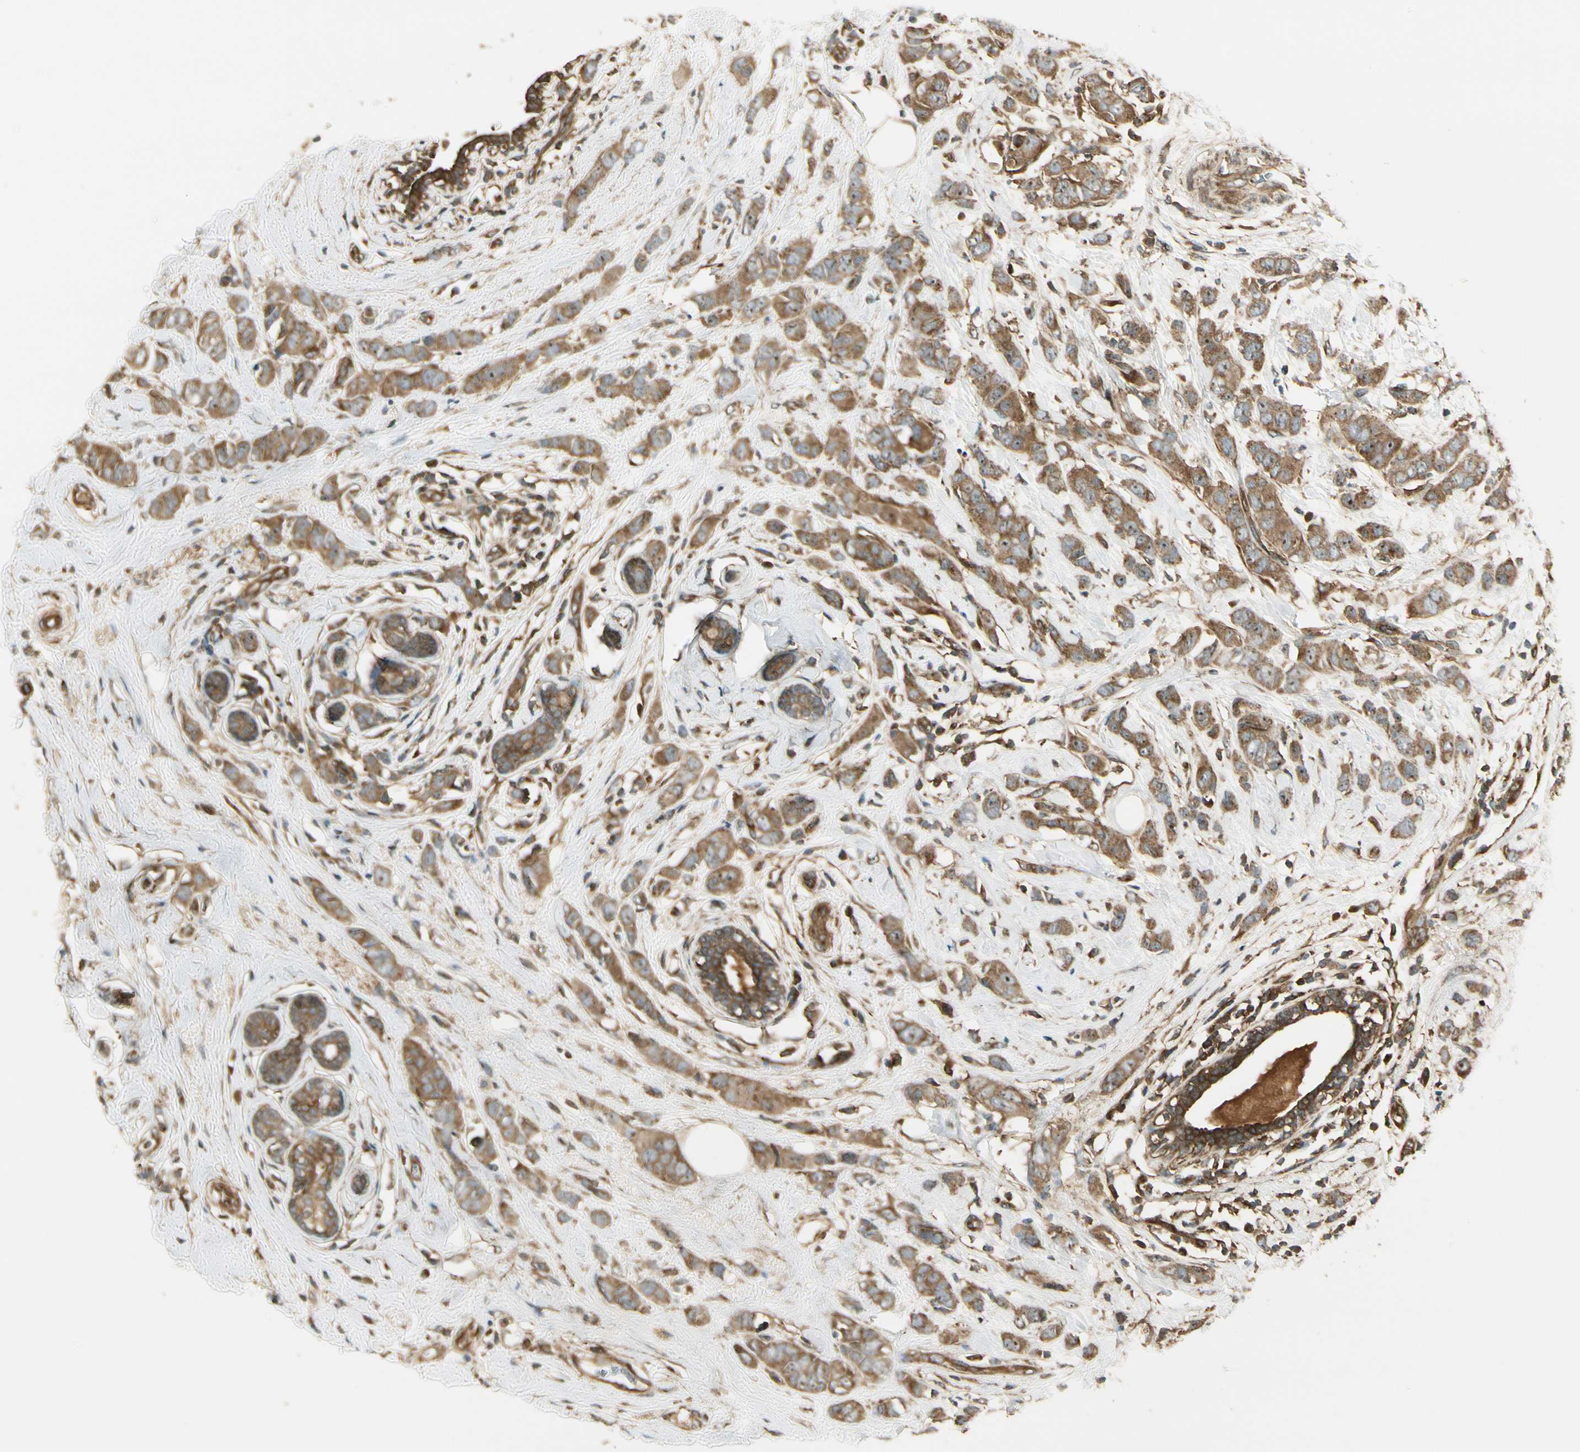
{"staining": {"intensity": "strong", "quantity": ">75%", "location": "cytoplasmic/membranous"}, "tissue": "breast cancer", "cell_type": "Tumor cells", "image_type": "cancer", "snomed": [{"axis": "morphology", "description": "Normal tissue, NOS"}, {"axis": "morphology", "description": "Duct carcinoma"}, {"axis": "topography", "description": "Breast"}], "caption": "Immunohistochemistry photomicrograph of neoplastic tissue: human breast cancer stained using immunohistochemistry (IHC) reveals high levels of strong protein expression localized specifically in the cytoplasmic/membranous of tumor cells, appearing as a cytoplasmic/membranous brown color.", "gene": "FKBP15", "patient": {"sex": "female", "age": 50}}